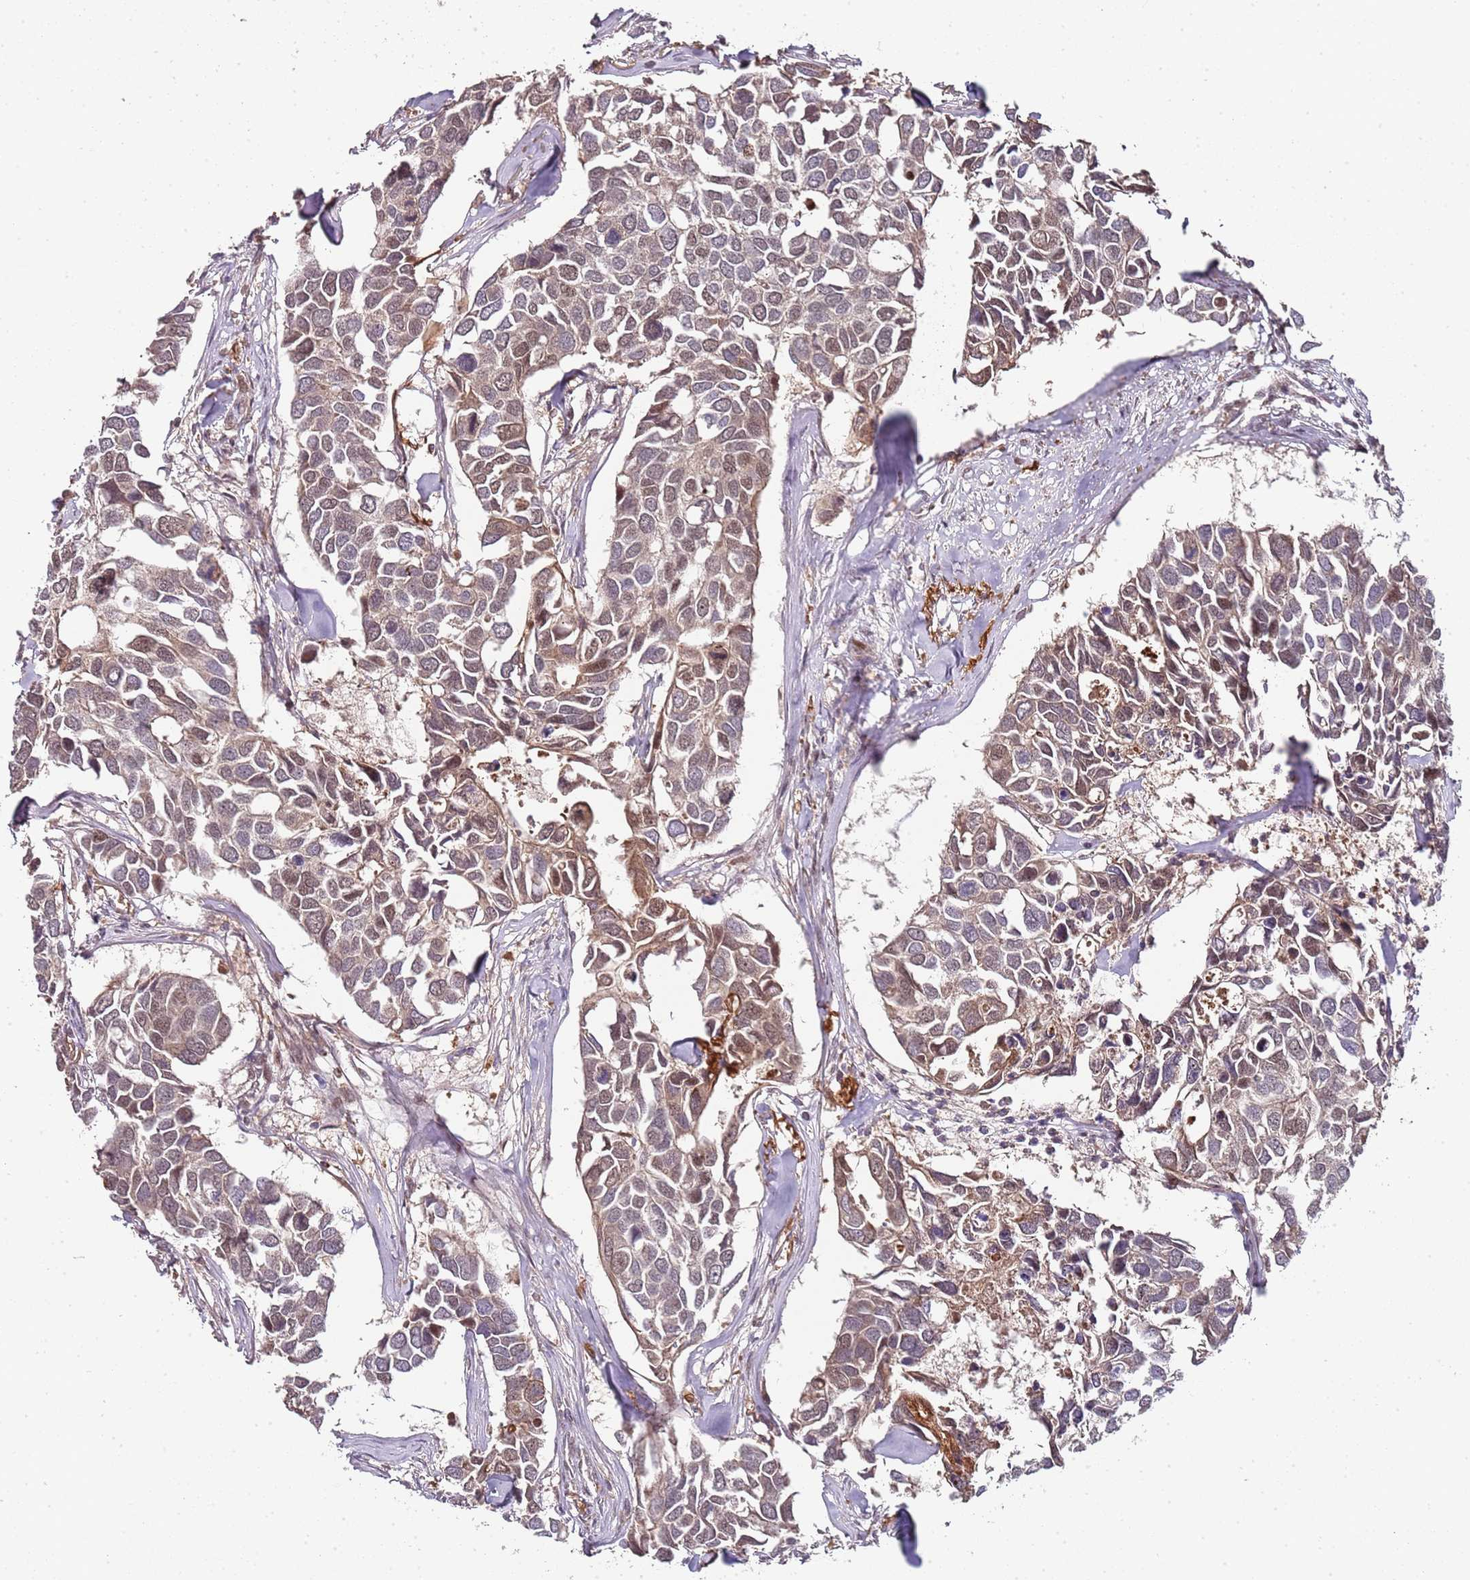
{"staining": {"intensity": "weak", "quantity": ">75%", "location": "cytoplasmic/membranous"}, "tissue": "breast cancer", "cell_type": "Tumor cells", "image_type": "cancer", "snomed": [{"axis": "morphology", "description": "Duct carcinoma"}, {"axis": "topography", "description": "Breast"}], "caption": "Immunohistochemical staining of human breast intraductal carcinoma shows weak cytoplasmic/membranous protein positivity in approximately >75% of tumor cells.", "gene": "EDC3", "patient": {"sex": "female", "age": 83}}